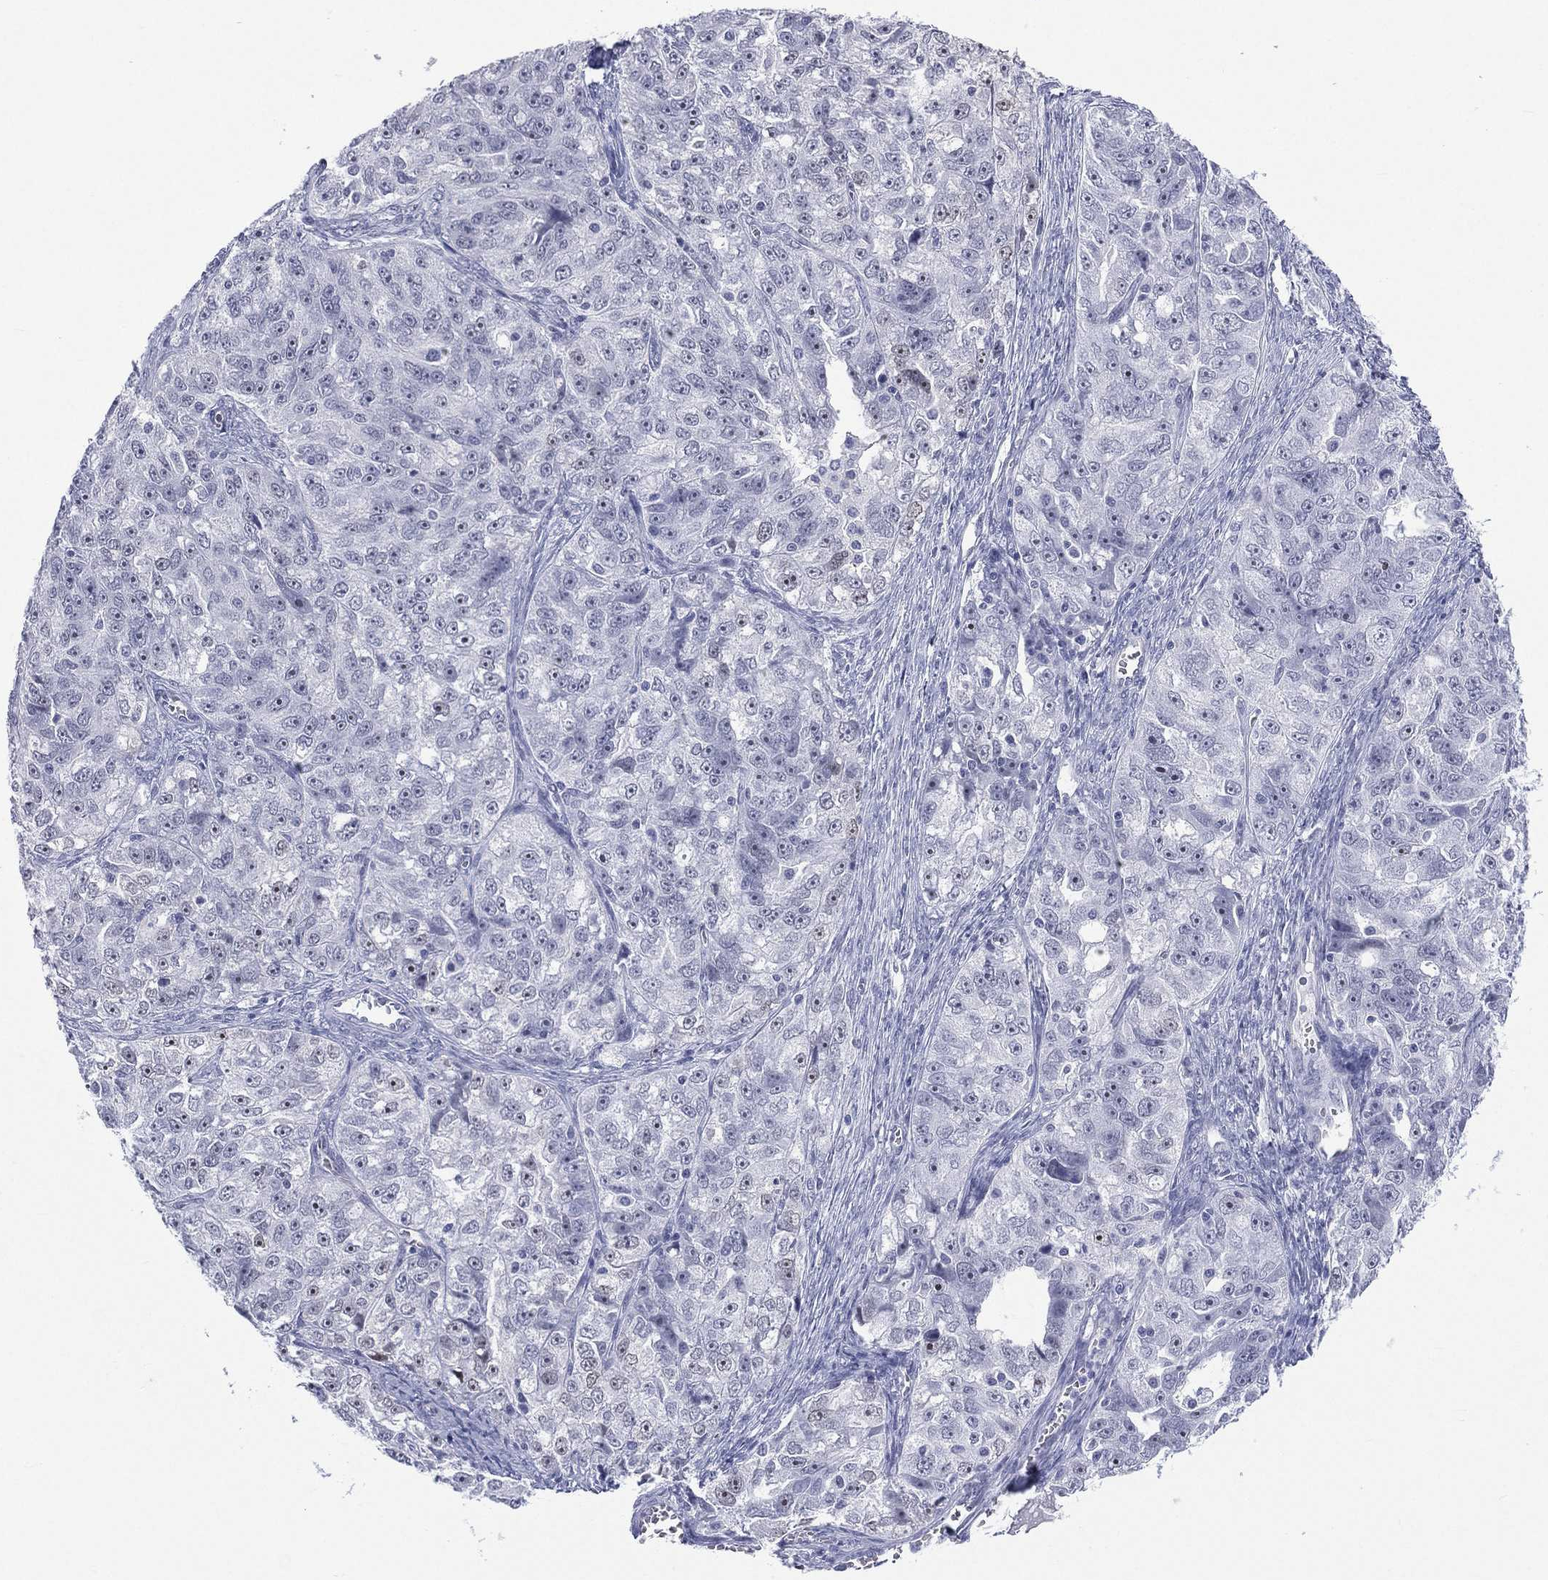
{"staining": {"intensity": "negative", "quantity": "none", "location": "none"}, "tissue": "ovarian cancer", "cell_type": "Tumor cells", "image_type": "cancer", "snomed": [{"axis": "morphology", "description": "Cystadenocarcinoma, serous, NOS"}, {"axis": "topography", "description": "Ovary"}], "caption": "Human ovarian cancer (serous cystadenocarcinoma) stained for a protein using immunohistochemistry (IHC) shows no staining in tumor cells.", "gene": "SSX1", "patient": {"sex": "female", "age": 51}}